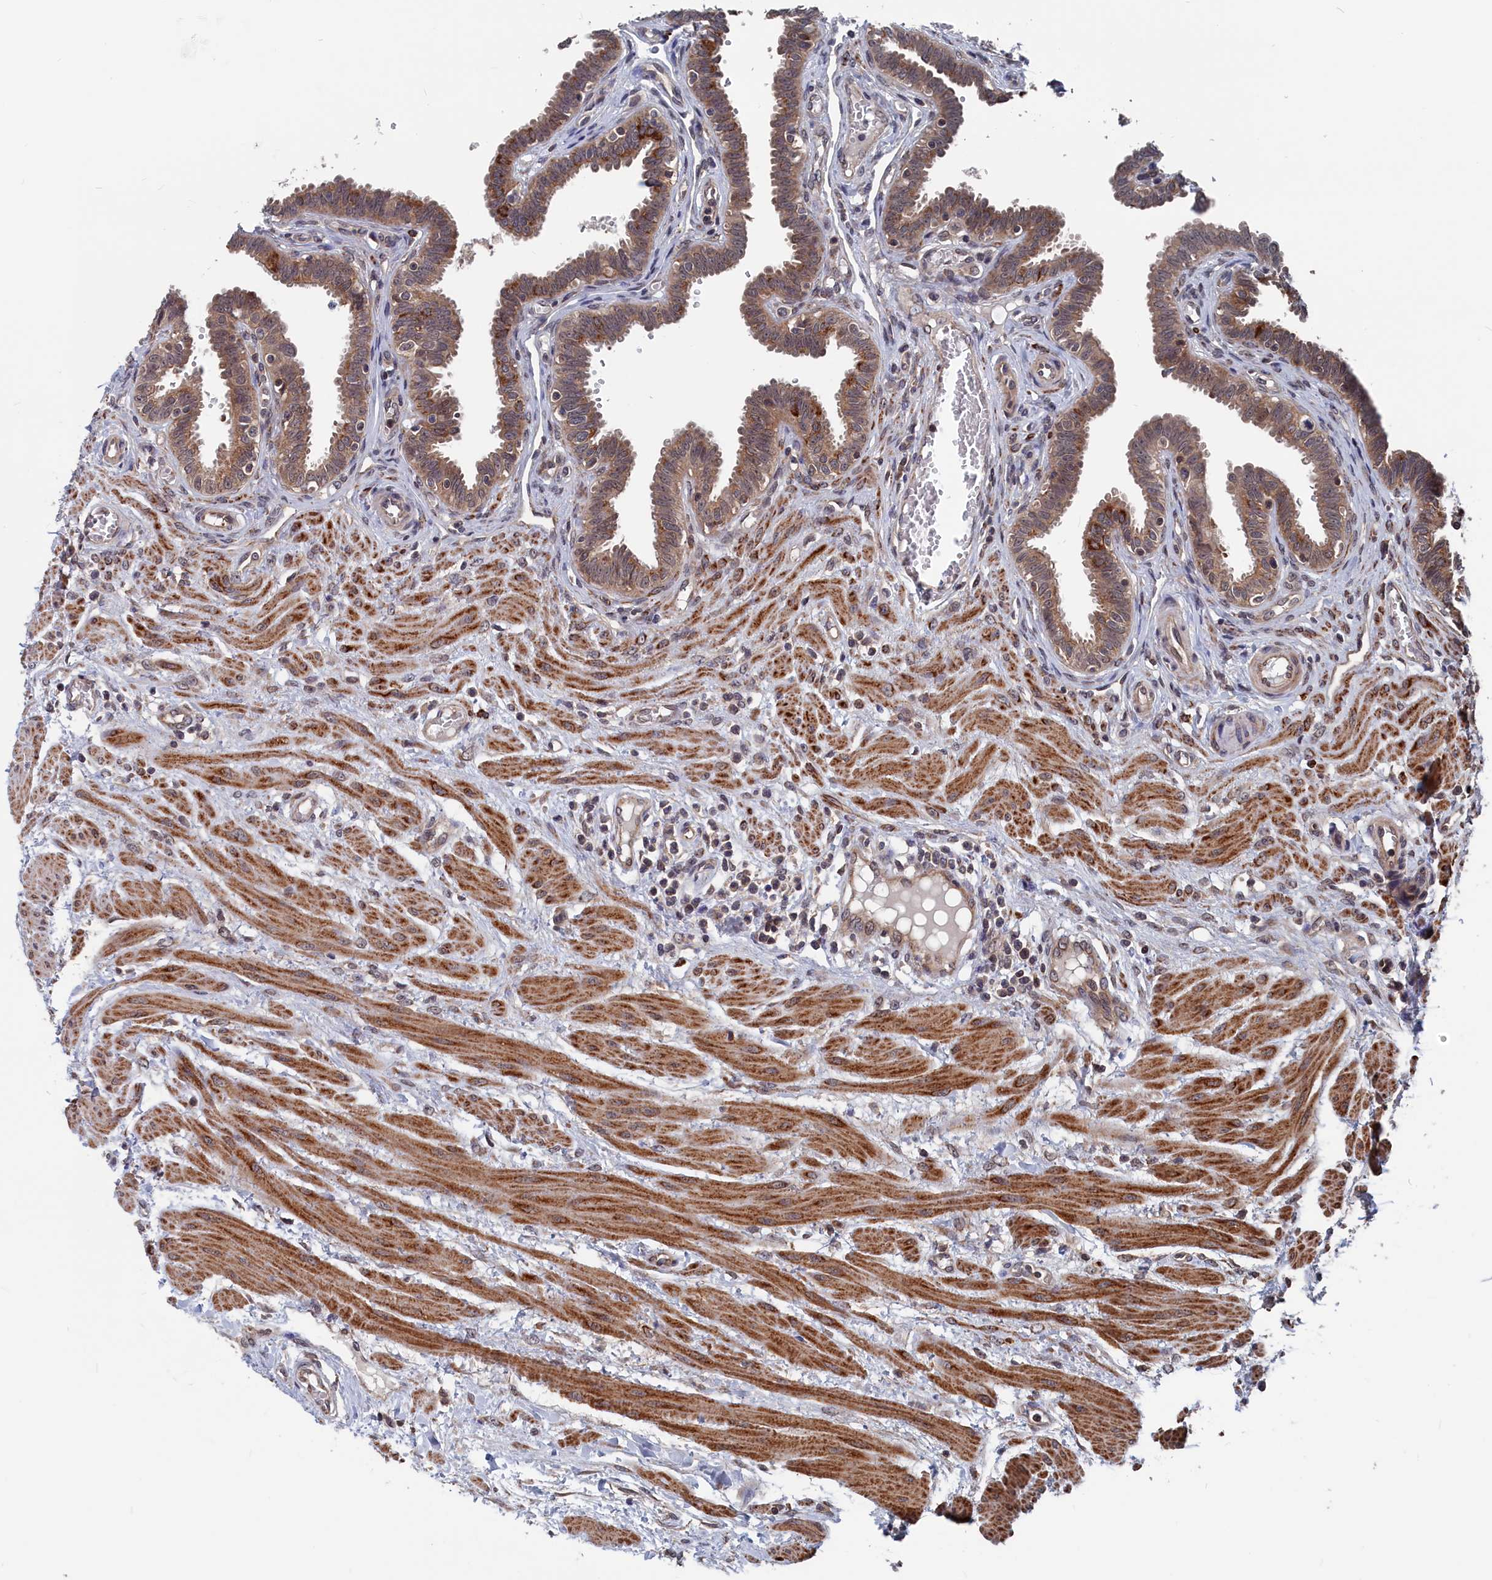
{"staining": {"intensity": "moderate", "quantity": ">75%", "location": "cytoplasmic/membranous"}, "tissue": "fallopian tube", "cell_type": "Glandular cells", "image_type": "normal", "snomed": [{"axis": "morphology", "description": "Normal tissue, NOS"}, {"axis": "topography", "description": "Fallopian tube"}], "caption": "A histopathology image of human fallopian tube stained for a protein shows moderate cytoplasmic/membranous brown staining in glandular cells. The staining was performed using DAB, with brown indicating positive protein expression. Nuclei are stained blue with hematoxylin.", "gene": "PDE12", "patient": {"sex": "female", "age": 32}}